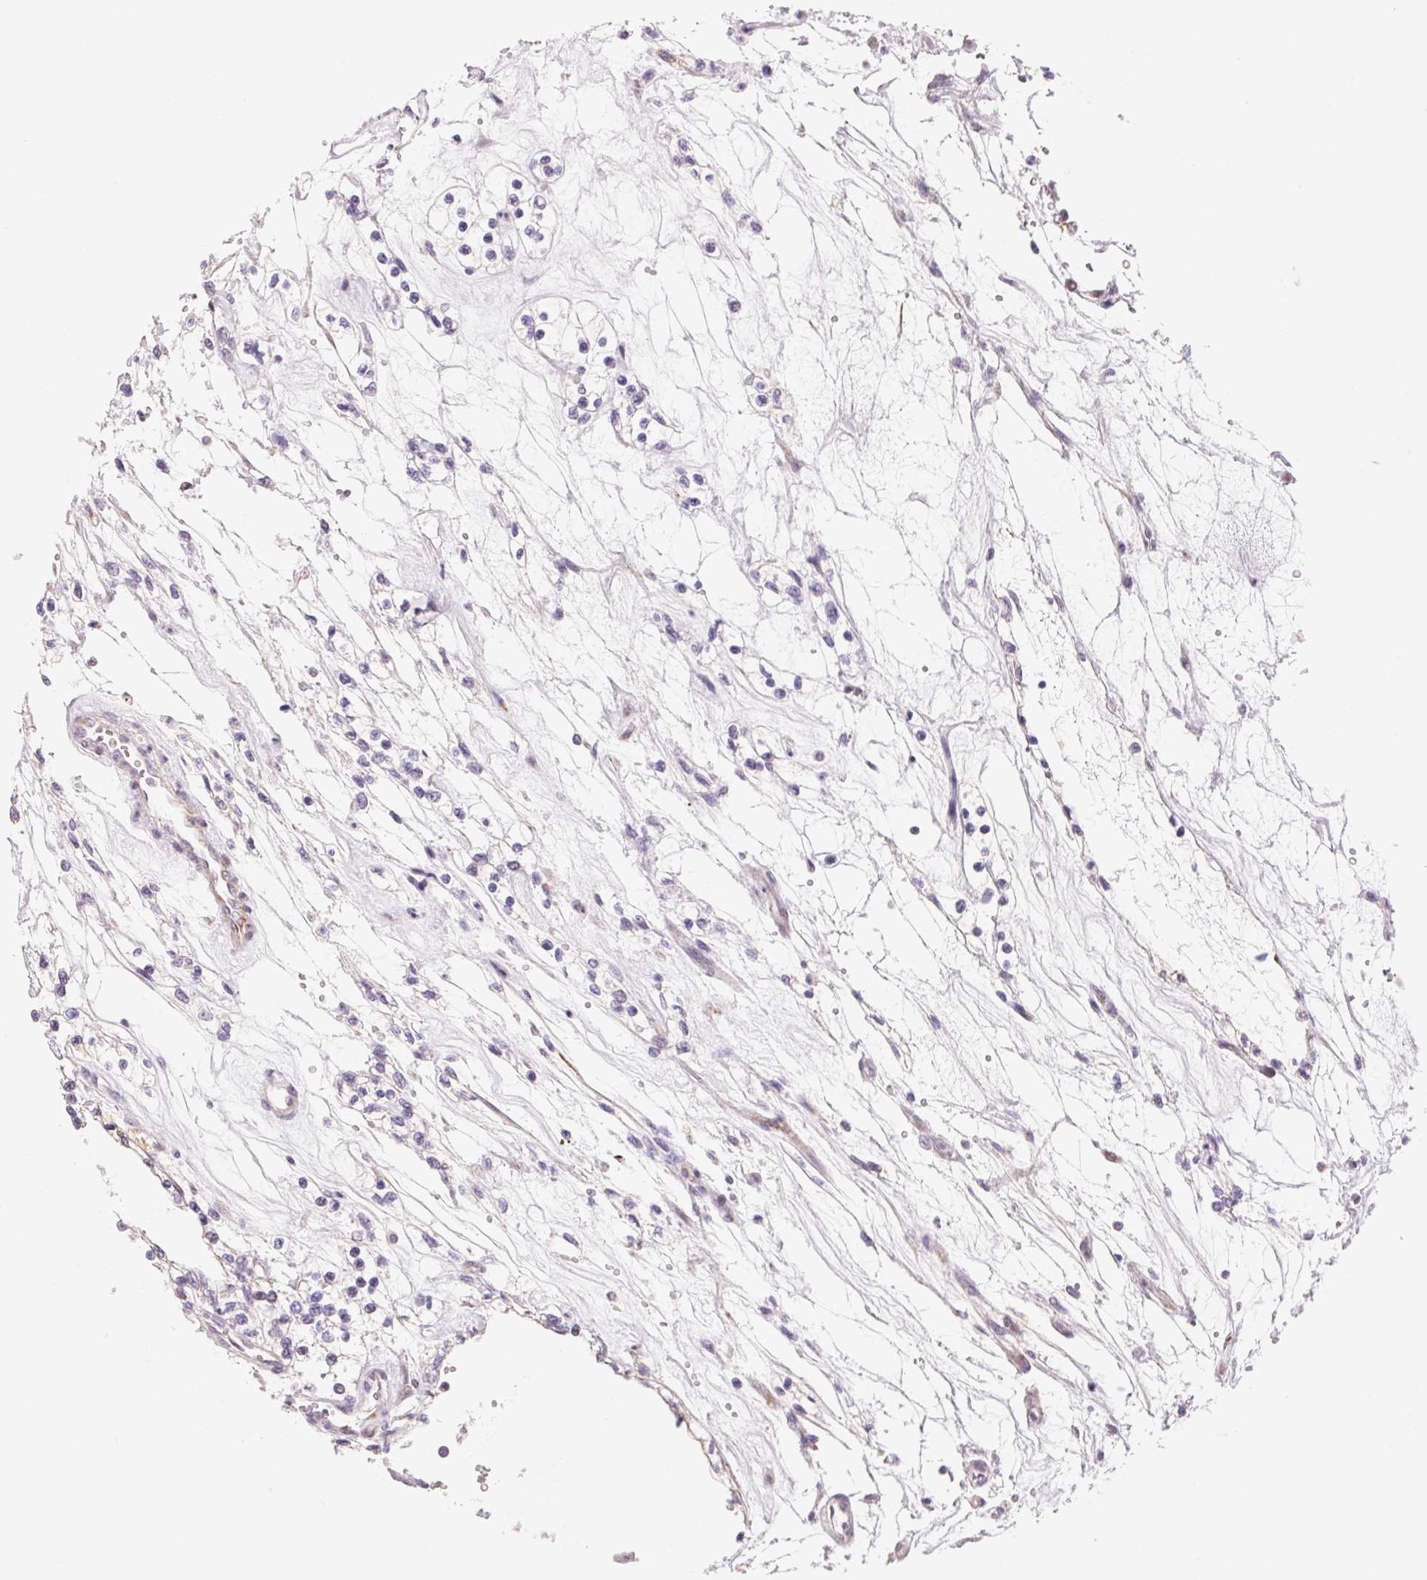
{"staining": {"intensity": "negative", "quantity": "none", "location": "none"}, "tissue": "renal cancer", "cell_type": "Tumor cells", "image_type": "cancer", "snomed": [{"axis": "morphology", "description": "Adenocarcinoma, NOS"}, {"axis": "topography", "description": "Kidney"}], "caption": "Photomicrograph shows no significant protein expression in tumor cells of renal cancer.", "gene": "GYG2", "patient": {"sex": "female", "age": 69}}